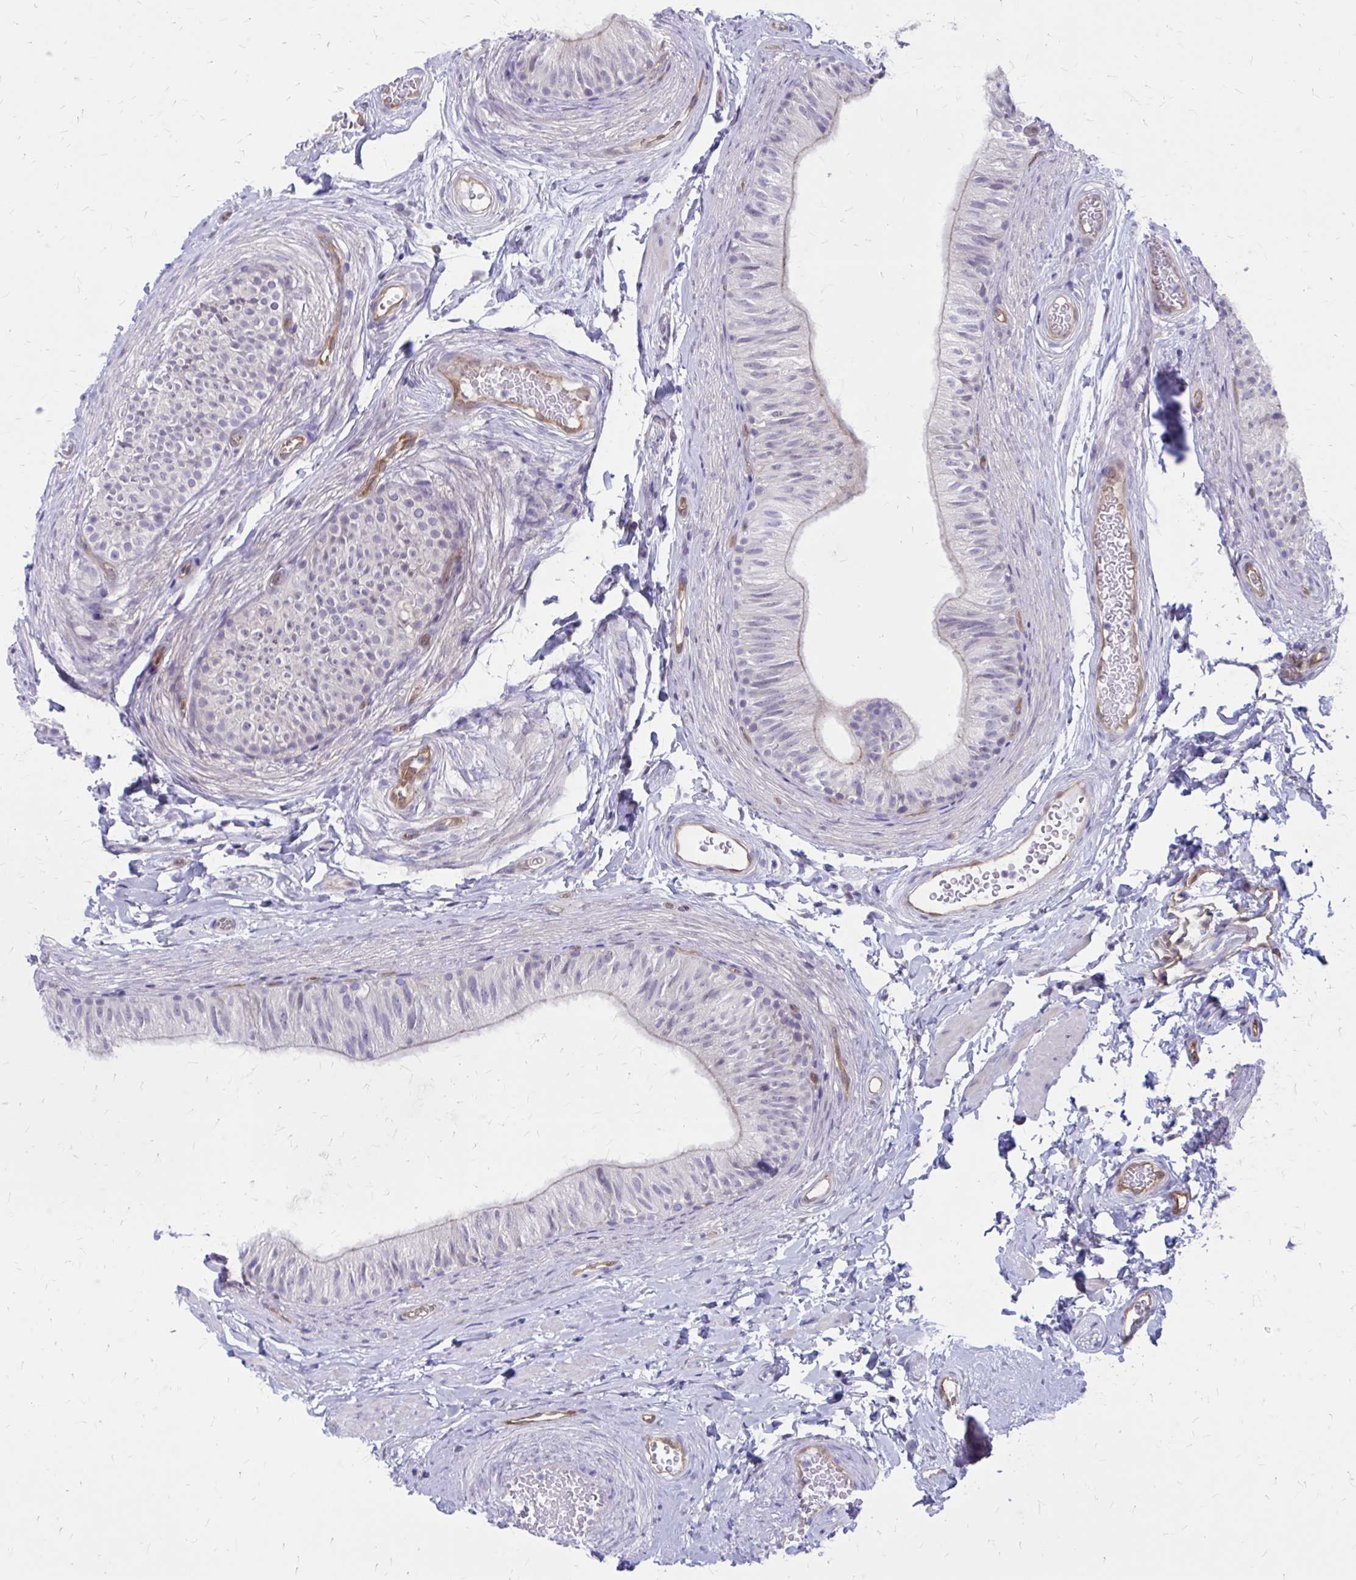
{"staining": {"intensity": "weak", "quantity": "25%-75%", "location": "cytoplasmic/membranous"}, "tissue": "epididymis", "cell_type": "Glandular cells", "image_type": "normal", "snomed": [{"axis": "morphology", "description": "Normal tissue, NOS"}, {"axis": "topography", "description": "Epididymis, spermatic cord, NOS"}, {"axis": "topography", "description": "Epididymis"}, {"axis": "topography", "description": "Peripheral nerve tissue"}], "caption": "A low amount of weak cytoplasmic/membranous expression is identified in about 25%-75% of glandular cells in unremarkable epididymis.", "gene": "CLIC2", "patient": {"sex": "male", "age": 29}}